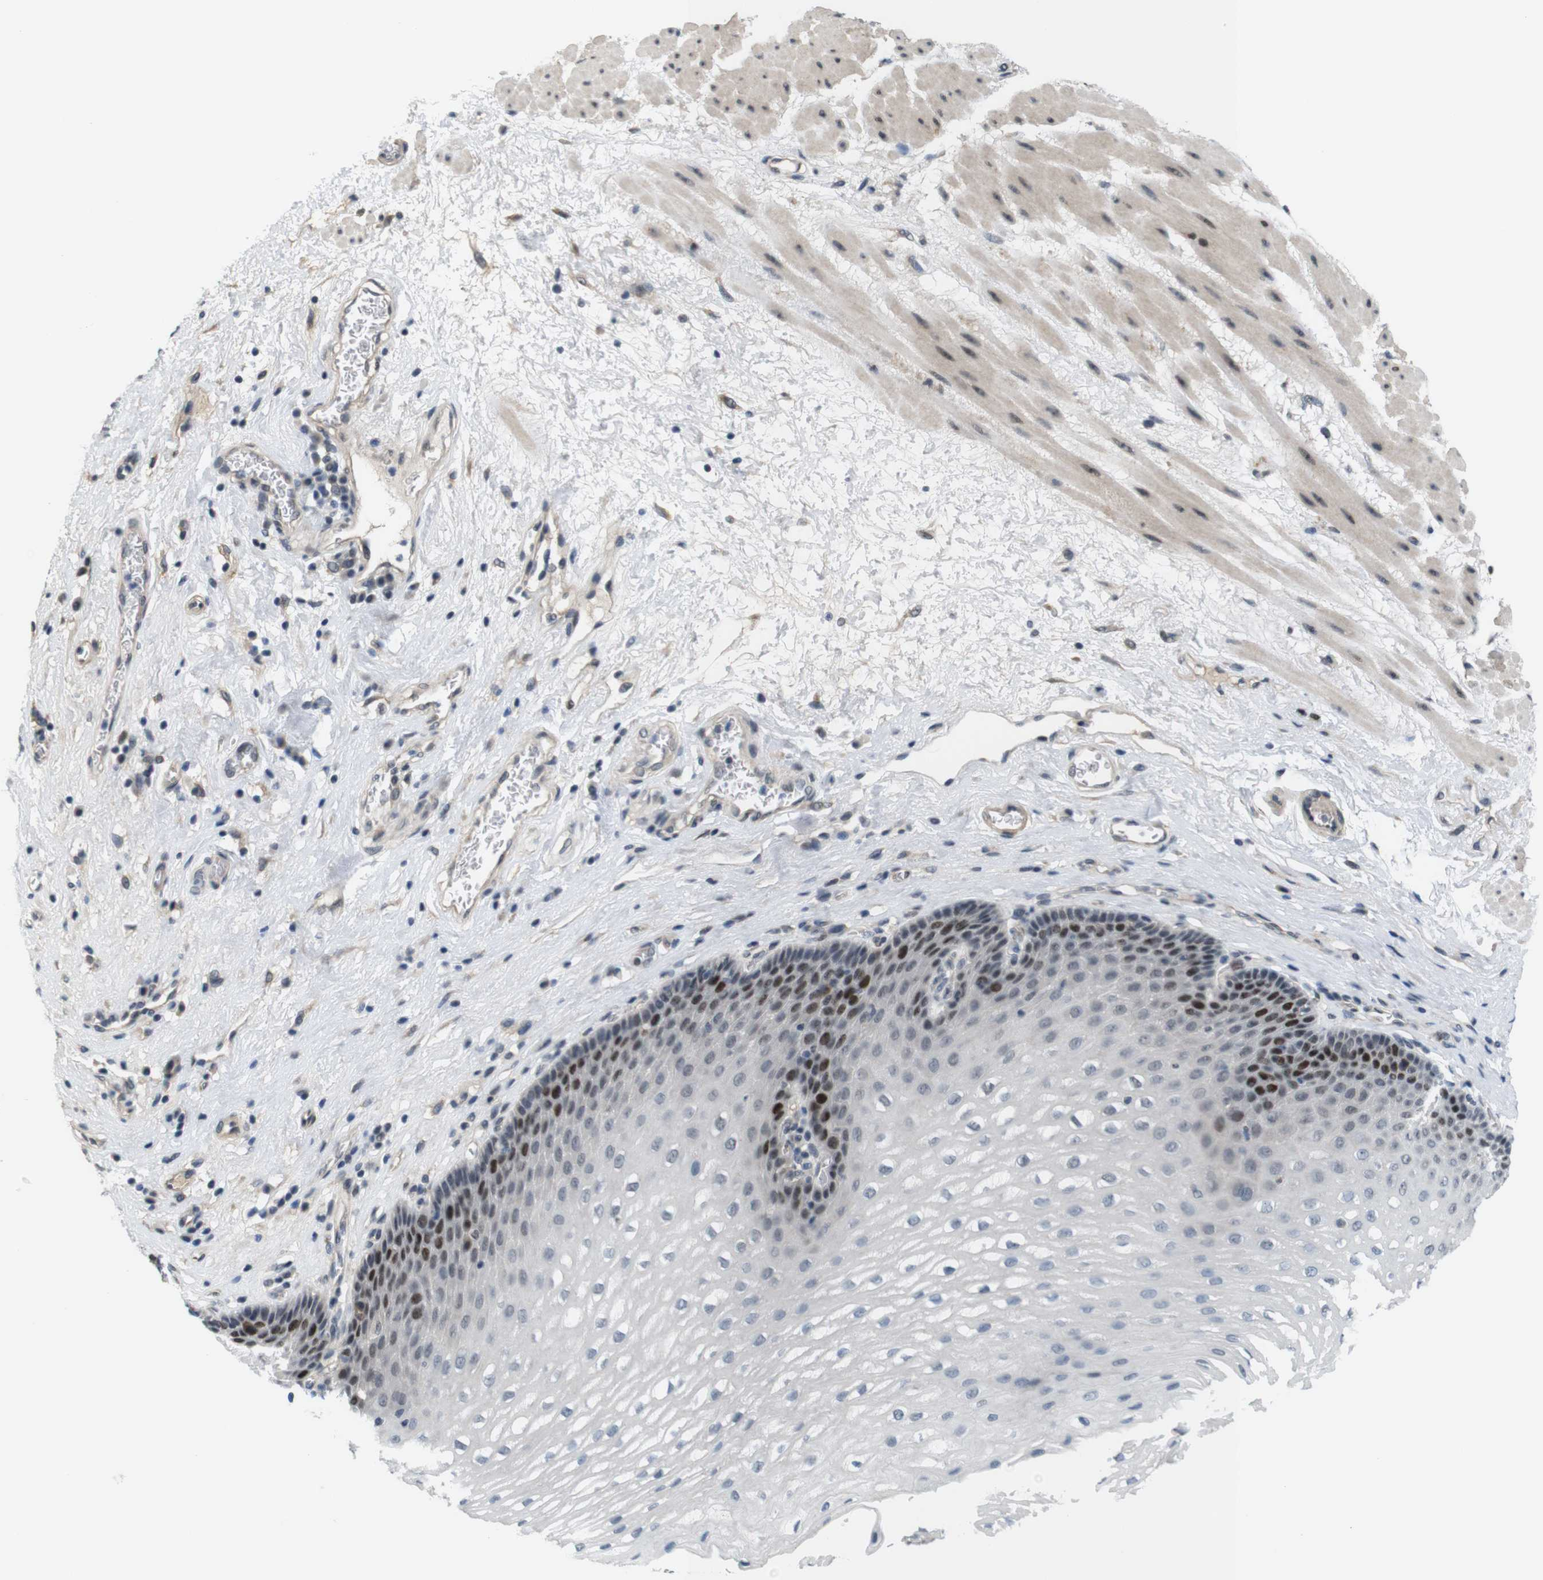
{"staining": {"intensity": "moderate", "quantity": "25%-75%", "location": "nuclear"}, "tissue": "esophagus", "cell_type": "Squamous epithelial cells", "image_type": "normal", "snomed": [{"axis": "morphology", "description": "Normal tissue, NOS"}, {"axis": "topography", "description": "Esophagus"}], "caption": "This is a micrograph of immunohistochemistry (IHC) staining of normal esophagus, which shows moderate positivity in the nuclear of squamous epithelial cells.", "gene": "SMCO2", "patient": {"sex": "male", "age": 48}}